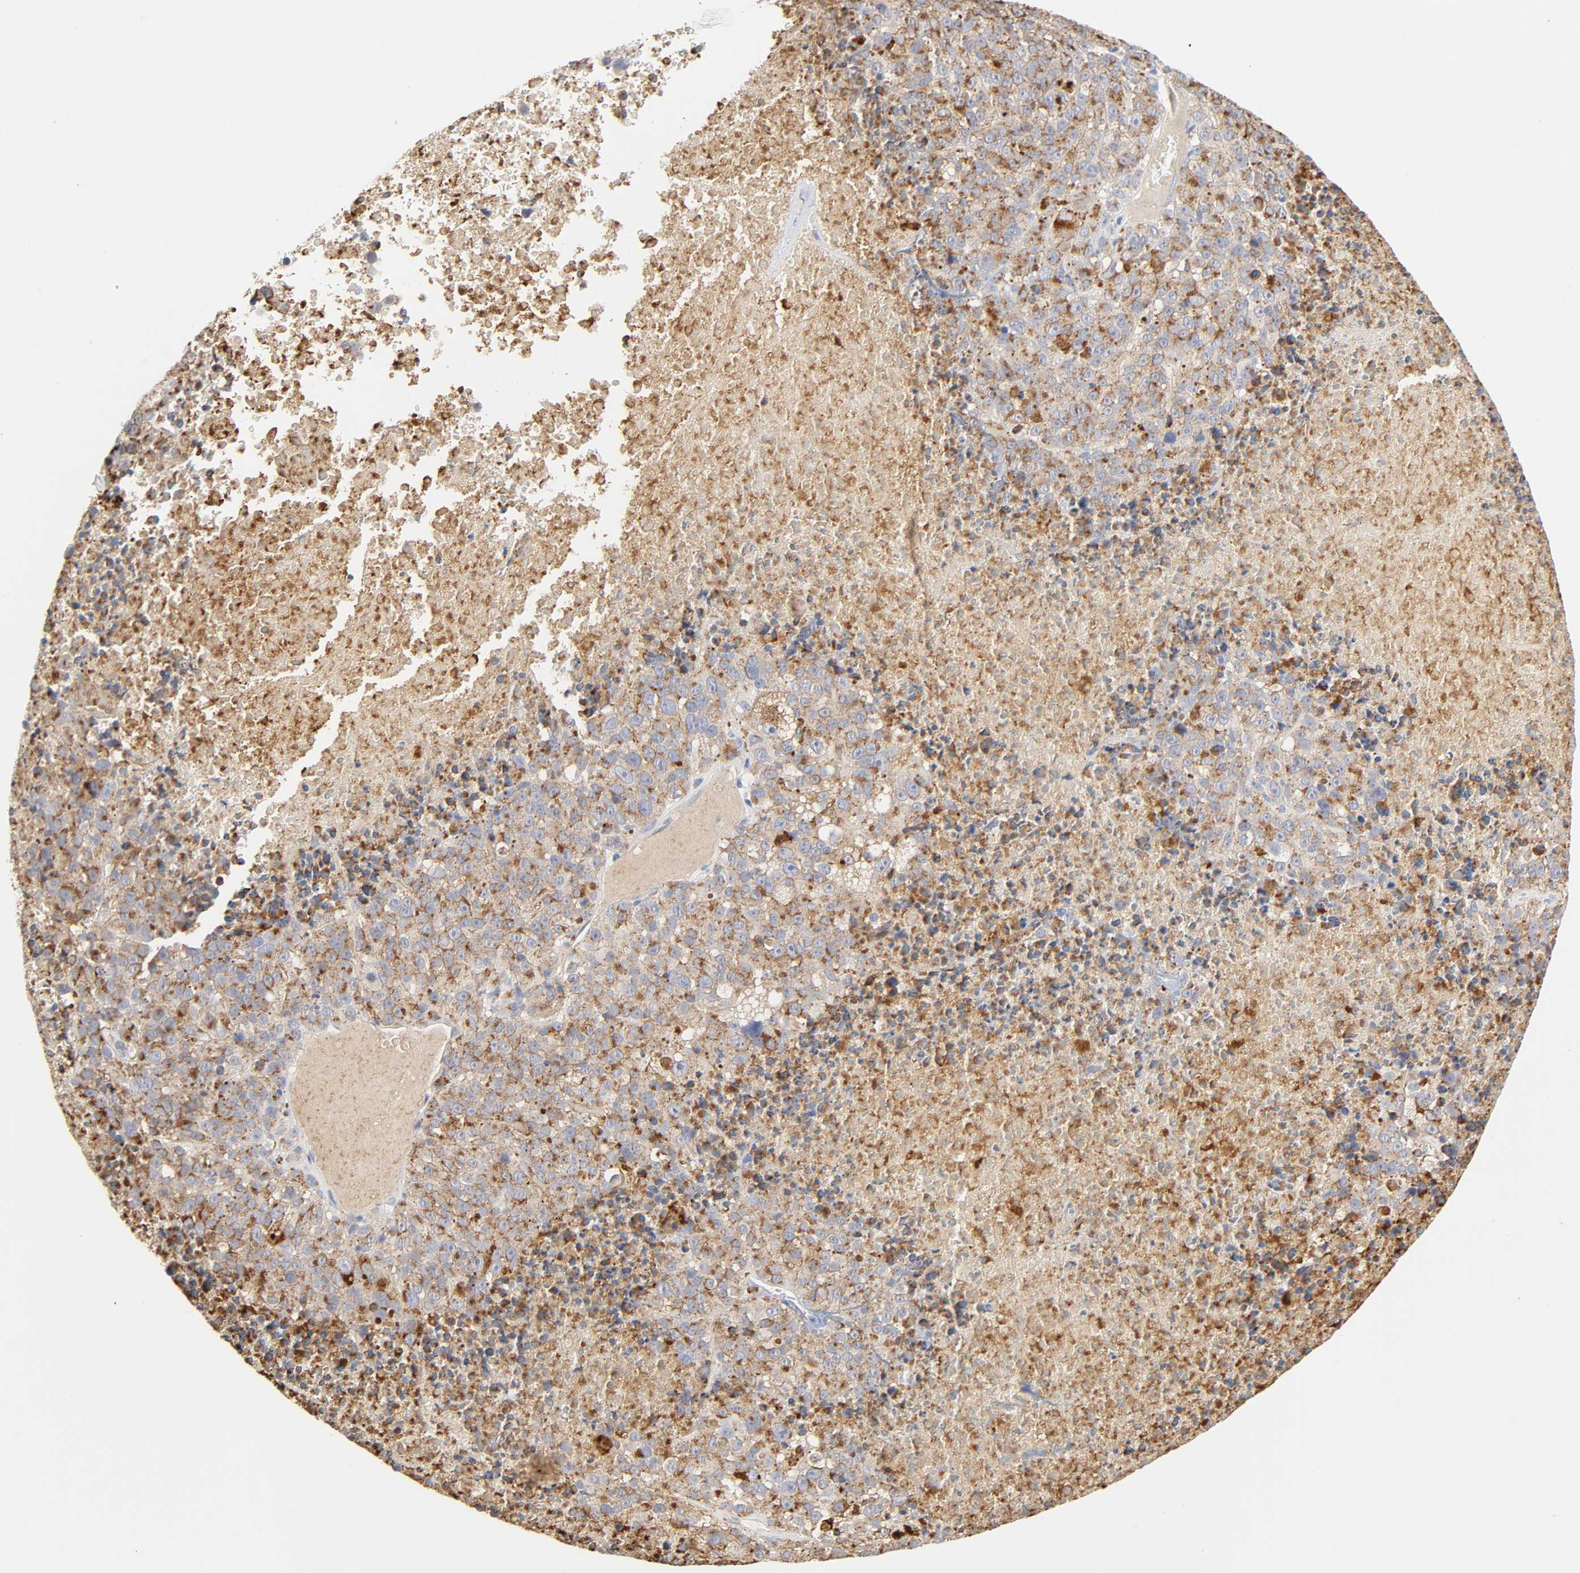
{"staining": {"intensity": "strong", "quantity": ">75%", "location": "cytoplasmic/membranous"}, "tissue": "melanoma", "cell_type": "Tumor cells", "image_type": "cancer", "snomed": [{"axis": "morphology", "description": "Malignant melanoma, Metastatic site"}, {"axis": "topography", "description": "Cerebral cortex"}], "caption": "DAB (3,3'-diaminobenzidine) immunohistochemical staining of melanoma displays strong cytoplasmic/membranous protein staining in approximately >75% of tumor cells.", "gene": "MAGEB17", "patient": {"sex": "female", "age": 52}}